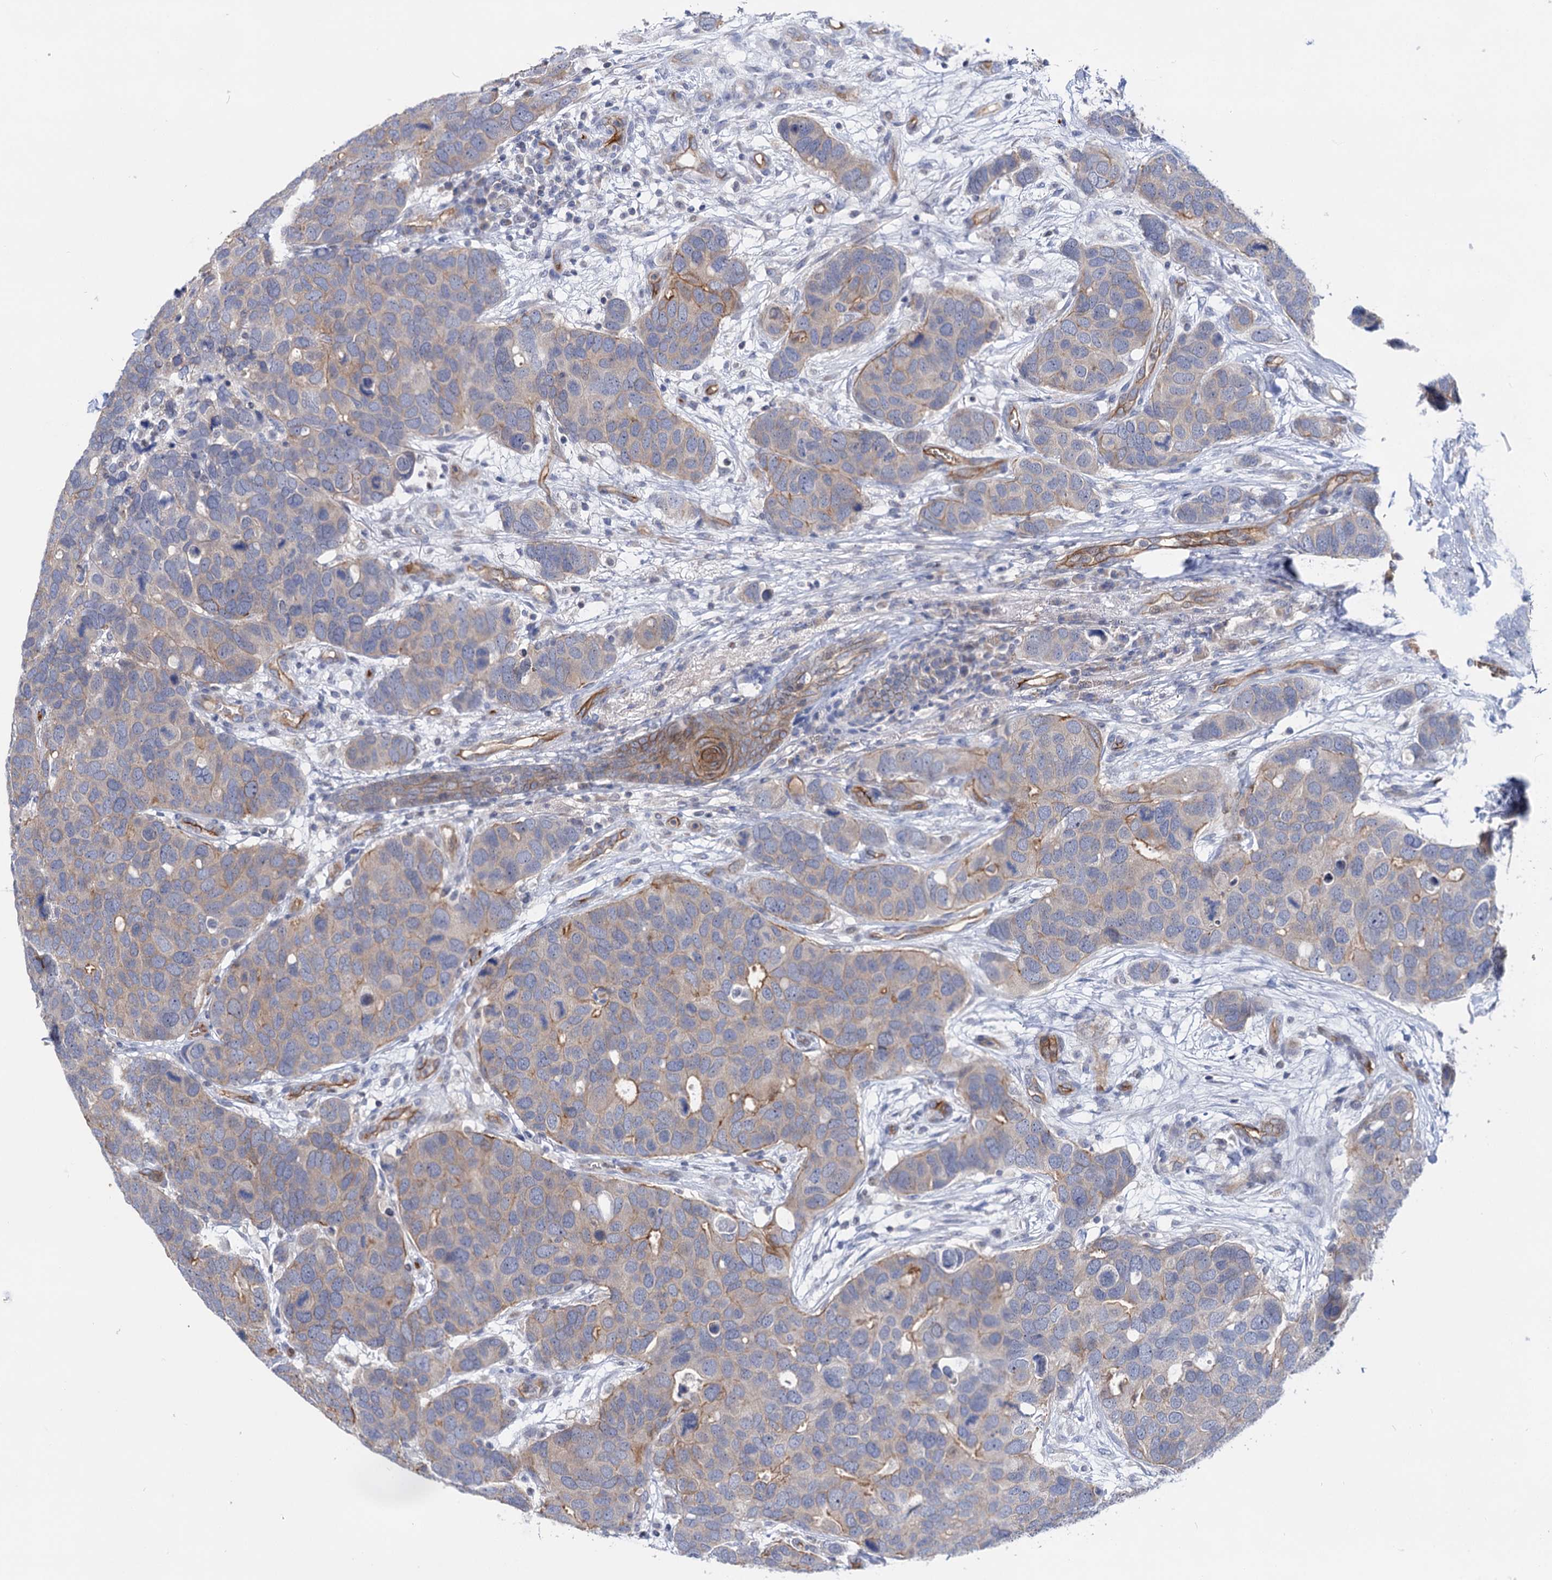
{"staining": {"intensity": "moderate", "quantity": "<25%", "location": "cytoplasmic/membranous"}, "tissue": "breast cancer", "cell_type": "Tumor cells", "image_type": "cancer", "snomed": [{"axis": "morphology", "description": "Duct carcinoma"}, {"axis": "topography", "description": "Breast"}], "caption": "Immunohistochemical staining of human invasive ductal carcinoma (breast) shows low levels of moderate cytoplasmic/membranous protein staining in approximately <25% of tumor cells.", "gene": "ABLIM1", "patient": {"sex": "female", "age": 83}}